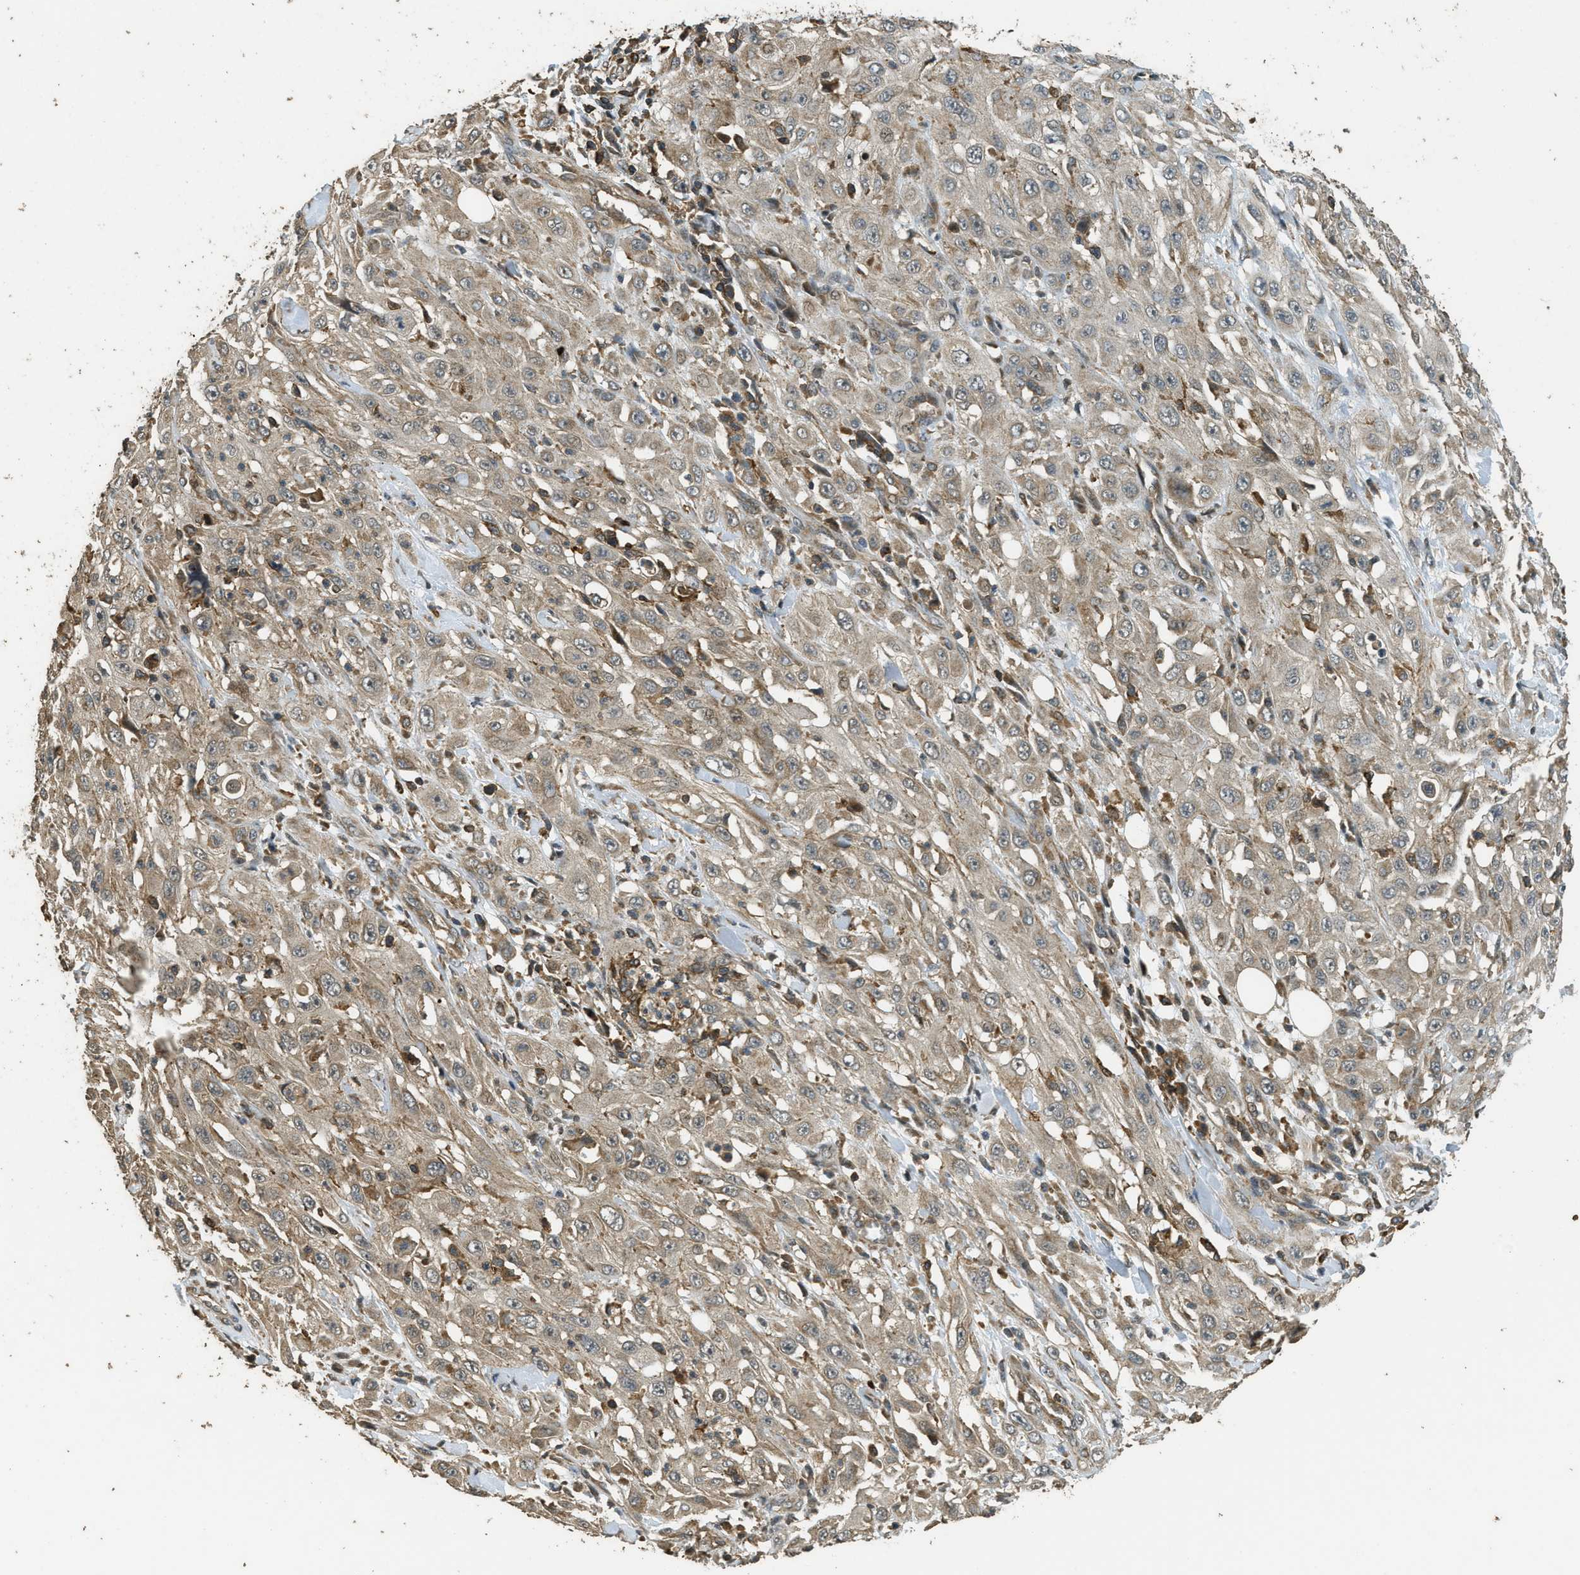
{"staining": {"intensity": "moderate", "quantity": ">75%", "location": "cytoplasmic/membranous"}, "tissue": "skin cancer", "cell_type": "Tumor cells", "image_type": "cancer", "snomed": [{"axis": "morphology", "description": "Squamous cell carcinoma, NOS"}, {"axis": "morphology", "description": "Squamous cell carcinoma, metastatic, NOS"}, {"axis": "topography", "description": "Skin"}, {"axis": "topography", "description": "Lymph node"}], "caption": "Squamous cell carcinoma (skin) stained for a protein (brown) displays moderate cytoplasmic/membranous positive staining in about >75% of tumor cells.", "gene": "PPP6R3", "patient": {"sex": "male", "age": 75}}